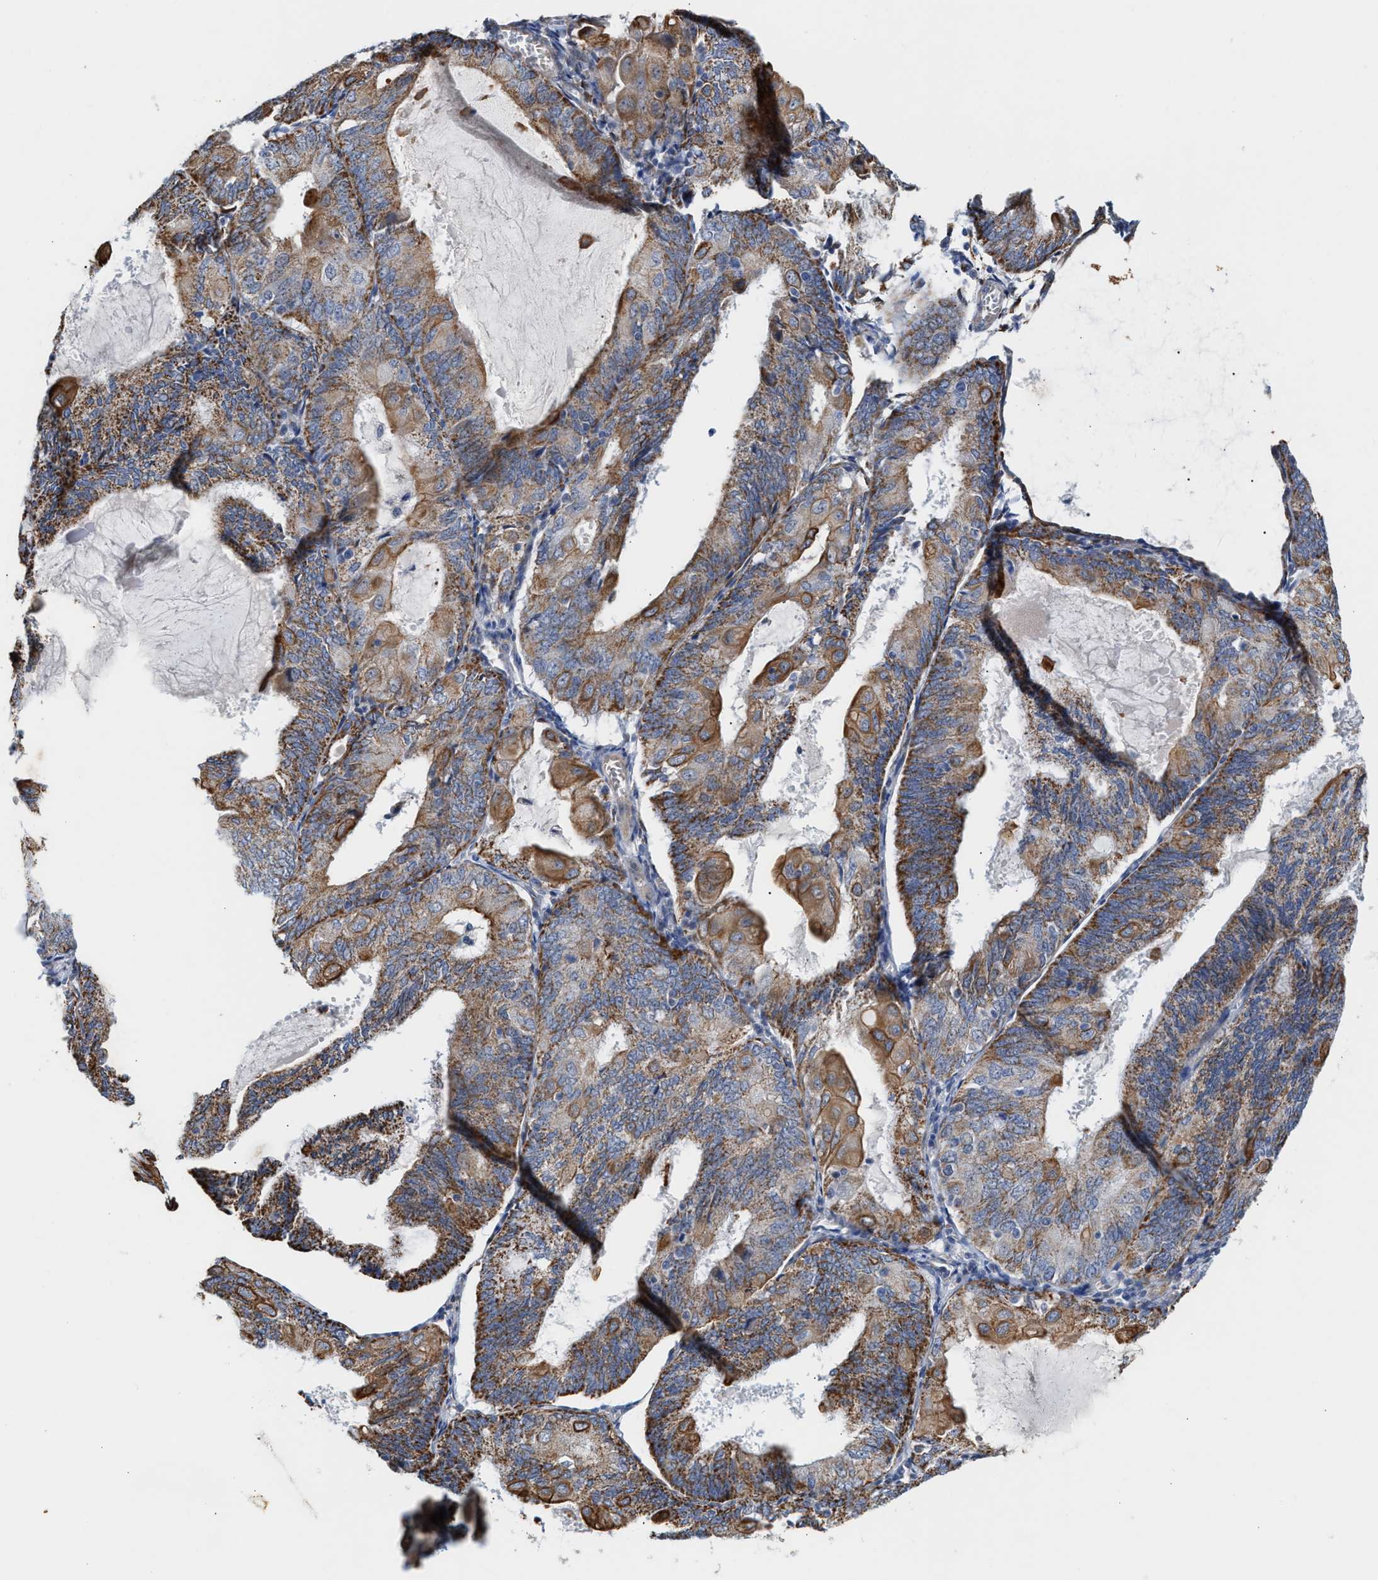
{"staining": {"intensity": "moderate", "quantity": ">75%", "location": "cytoplasmic/membranous"}, "tissue": "endometrial cancer", "cell_type": "Tumor cells", "image_type": "cancer", "snomed": [{"axis": "morphology", "description": "Adenocarcinoma, NOS"}, {"axis": "topography", "description": "Endometrium"}], "caption": "Tumor cells show medium levels of moderate cytoplasmic/membranous staining in approximately >75% of cells in endometrial adenocarcinoma.", "gene": "JAG1", "patient": {"sex": "female", "age": 81}}